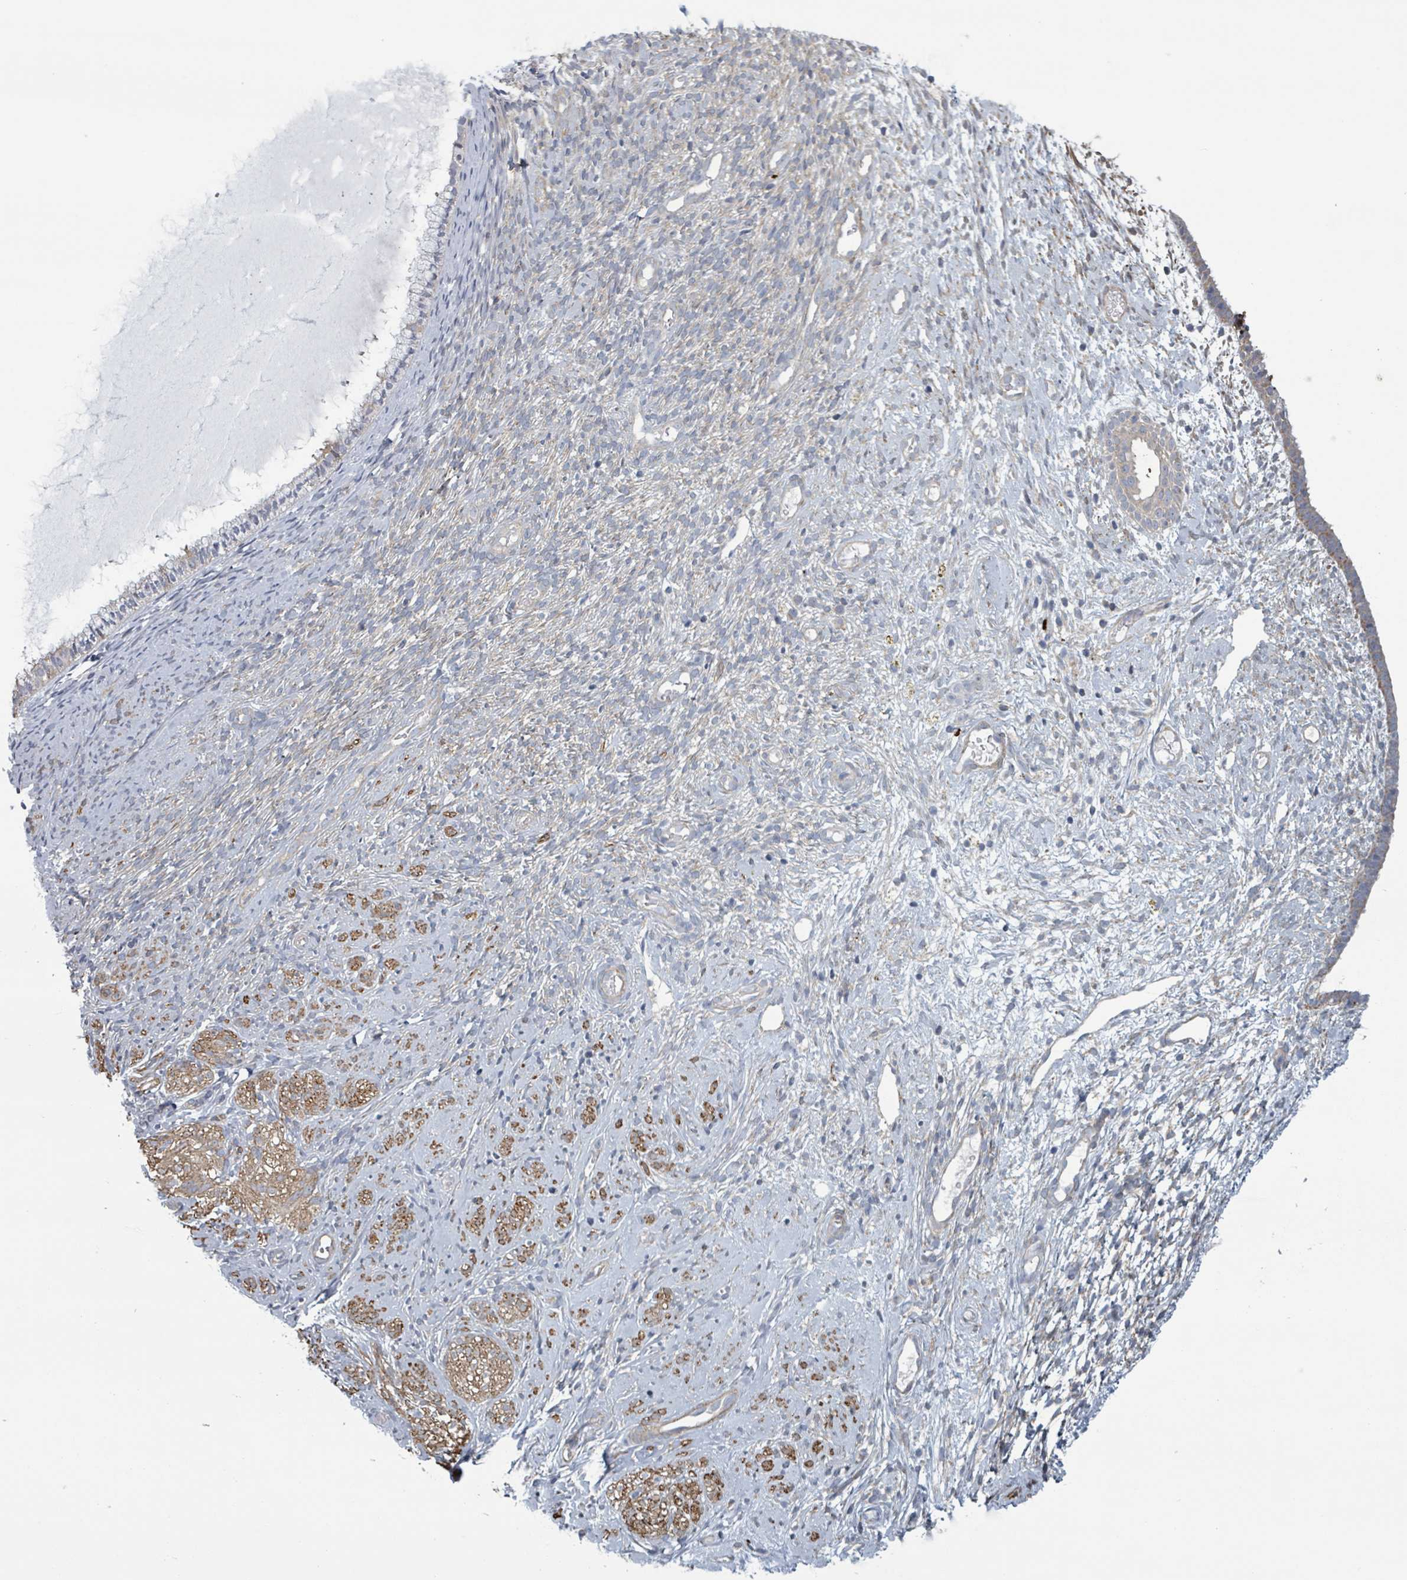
{"staining": {"intensity": "moderate", "quantity": "<25%", "location": "cytoplasmic/membranous"}, "tissue": "cervix", "cell_type": "Glandular cells", "image_type": "normal", "snomed": [{"axis": "morphology", "description": "Normal tissue, NOS"}, {"axis": "topography", "description": "Cervix"}], "caption": "Cervix stained with DAB immunohistochemistry (IHC) displays low levels of moderate cytoplasmic/membranous staining in approximately <25% of glandular cells. The protein of interest is shown in brown color, while the nuclei are stained blue.", "gene": "ADCK1", "patient": {"sex": "female", "age": 76}}